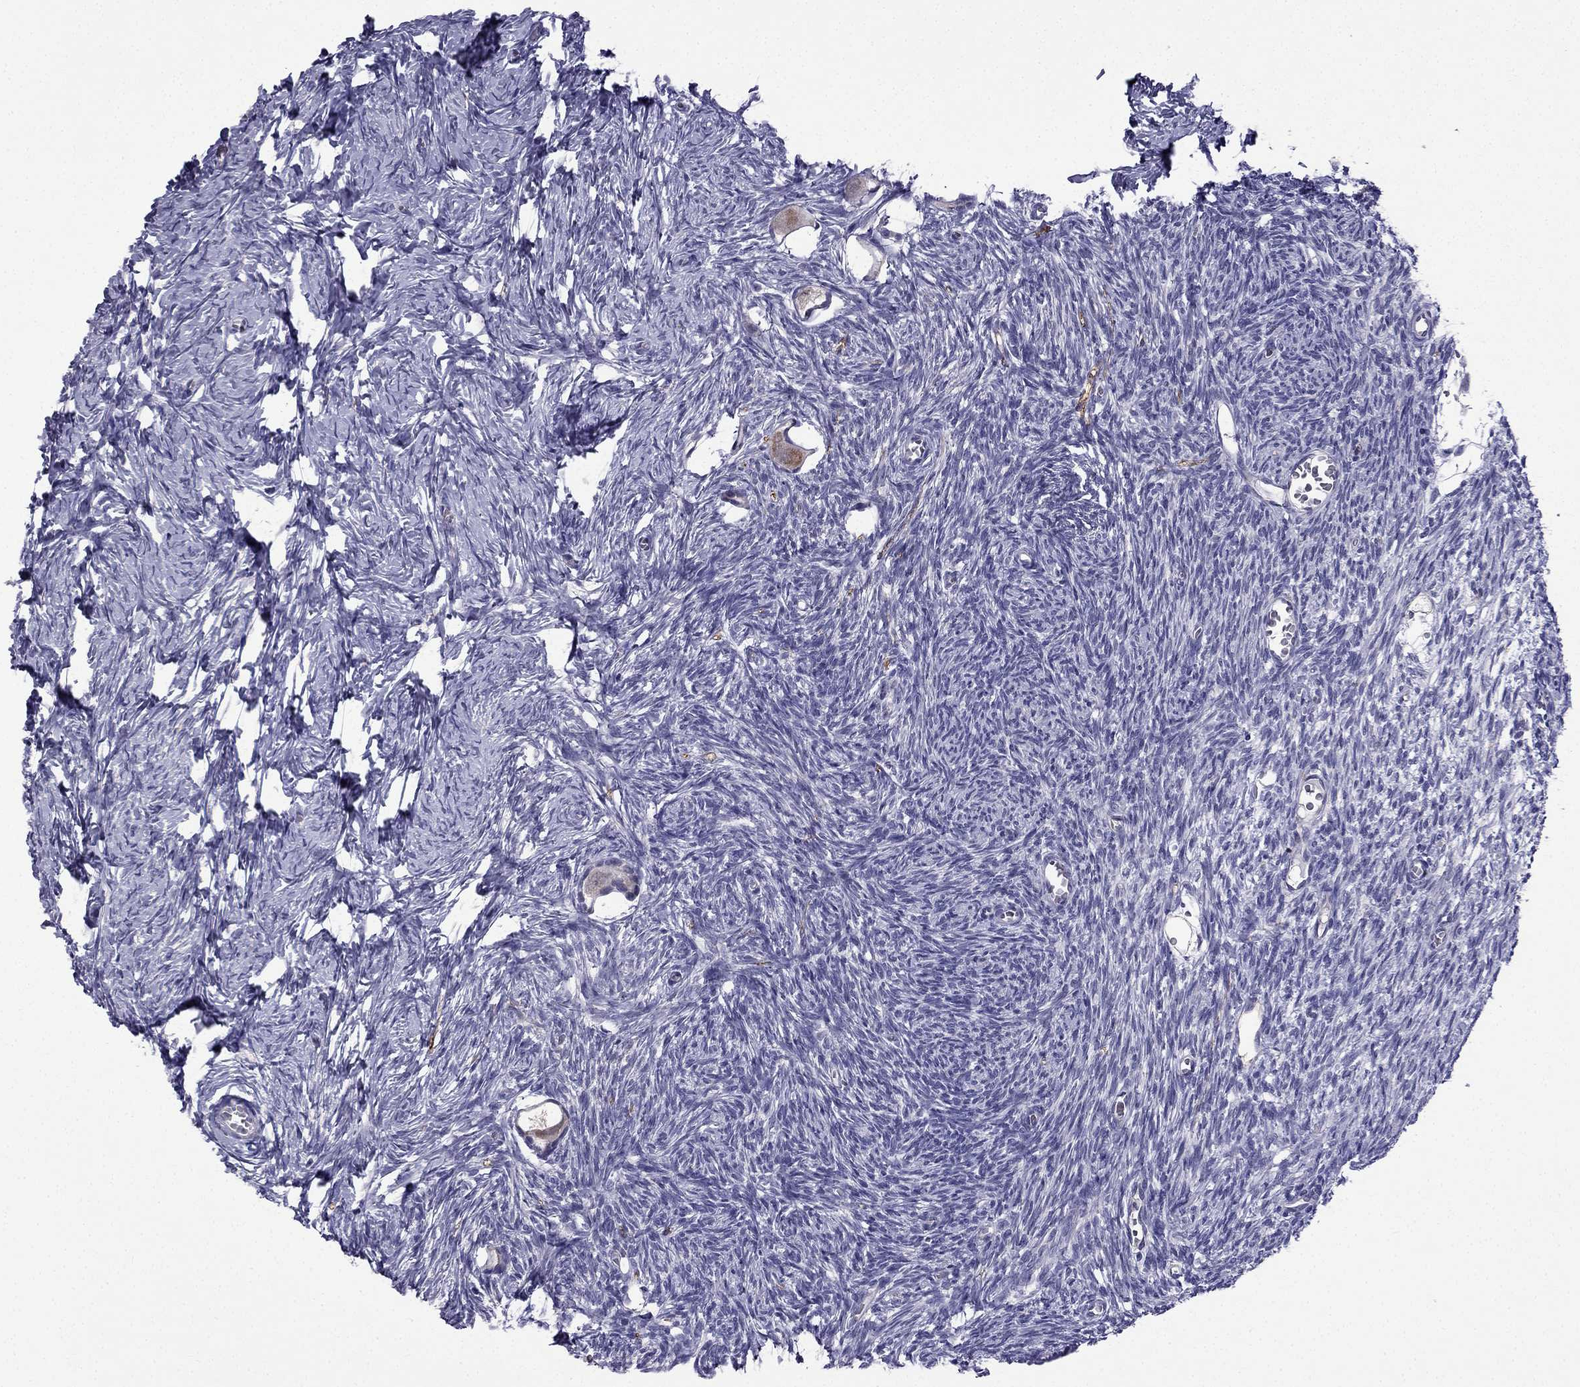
{"staining": {"intensity": "moderate", "quantity": ">75%", "location": "cytoplasmic/membranous"}, "tissue": "ovary", "cell_type": "Follicle cells", "image_type": "normal", "snomed": [{"axis": "morphology", "description": "Normal tissue, NOS"}, {"axis": "topography", "description": "Ovary"}], "caption": "Immunohistochemistry (IHC) photomicrograph of benign ovary: human ovary stained using immunohistochemistry displays medium levels of moderate protein expression localized specifically in the cytoplasmic/membranous of follicle cells, appearing as a cytoplasmic/membranous brown color.", "gene": "SLC6A2", "patient": {"sex": "female", "age": 27}}